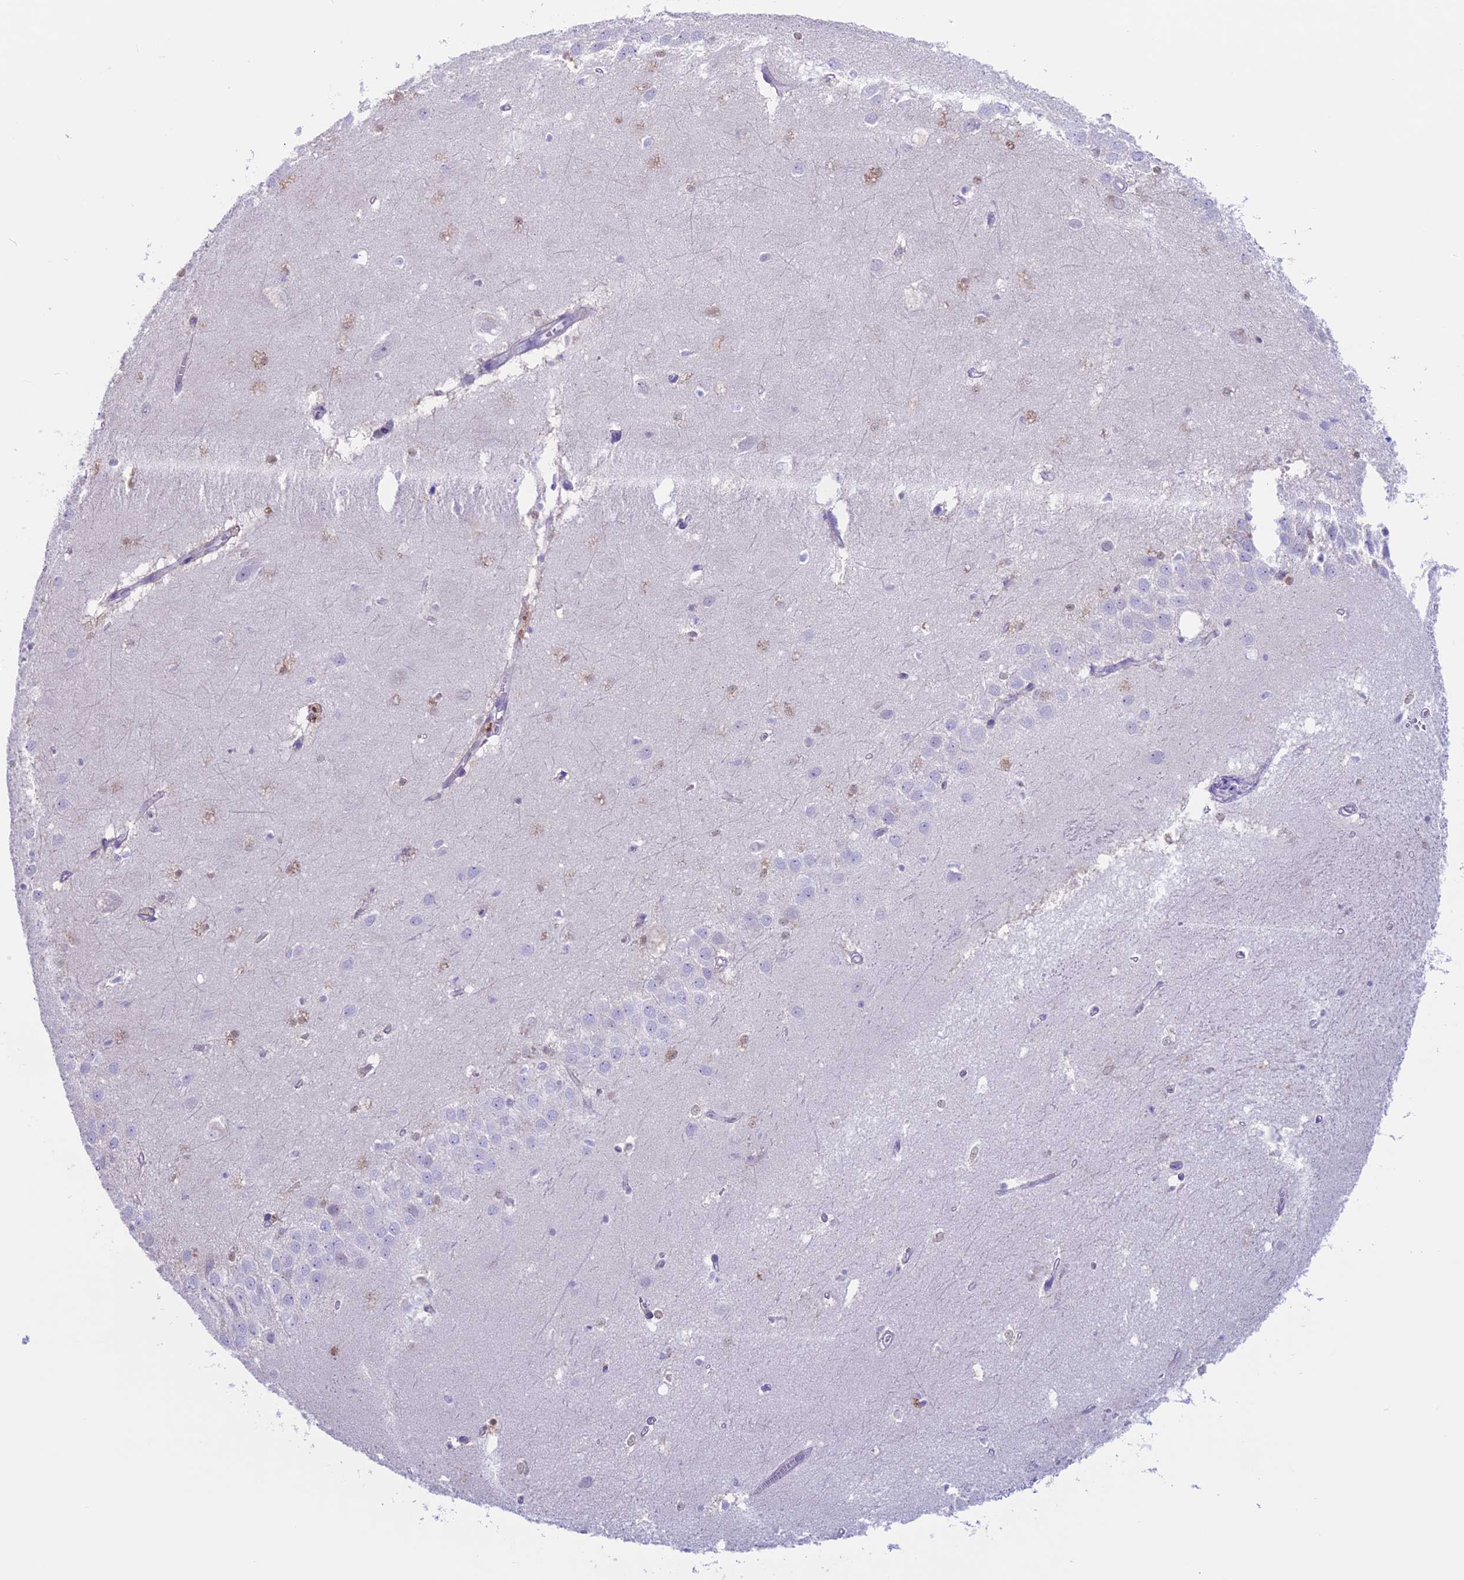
{"staining": {"intensity": "weak", "quantity": "<25%", "location": "cytoplasmic/membranous"}, "tissue": "hippocampus", "cell_type": "Glial cells", "image_type": "normal", "snomed": [{"axis": "morphology", "description": "Normal tissue, NOS"}, {"axis": "topography", "description": "Hippocampus"}], "caption": "Benign hippocampus was stained to show a protein in brown. There is no significant positivity in glial cells.", "gene": "RP1", "patient": {"sex": "female", "age": 64}}